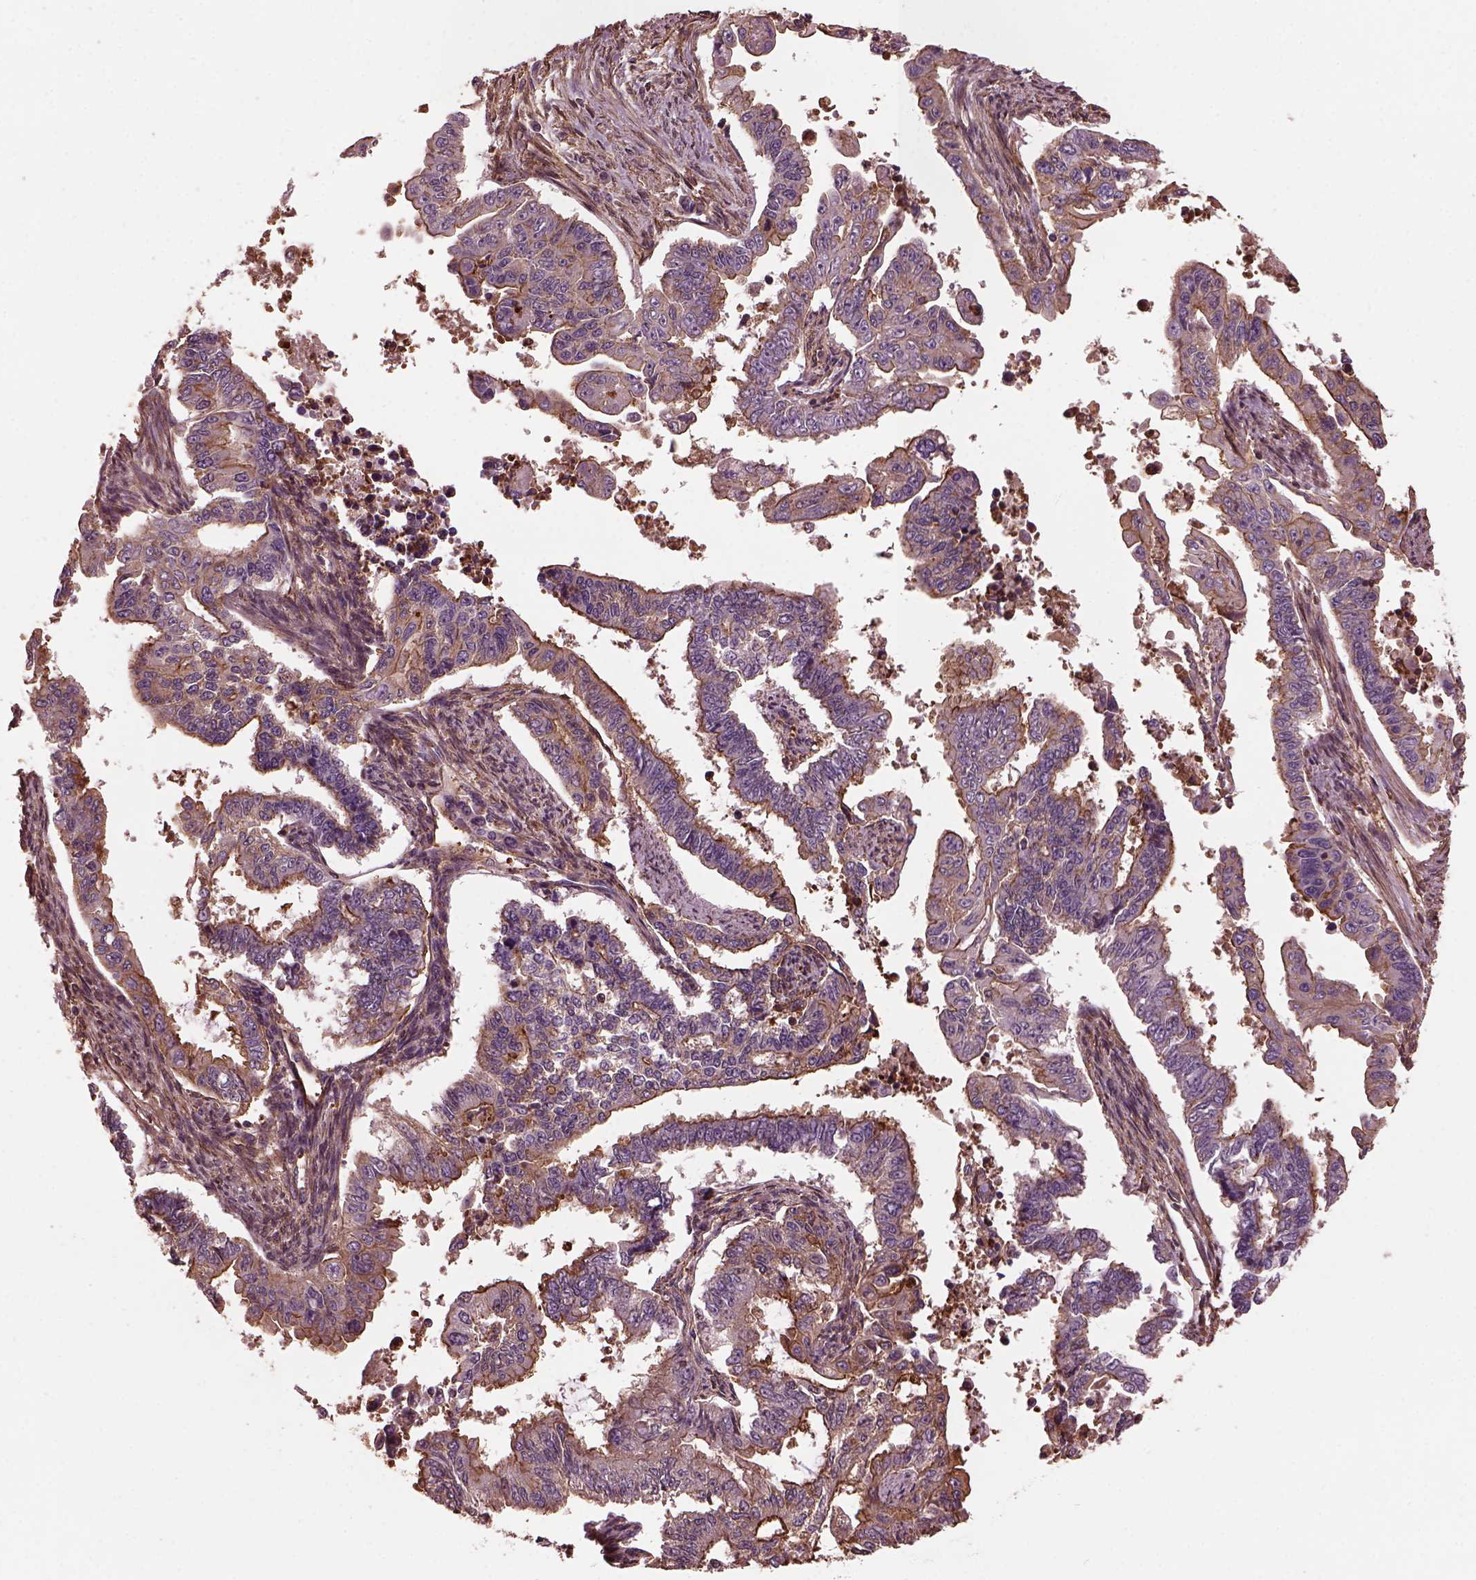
{"staining": {"intensity": "moderate", "quantity": "25%-75%", "location": "cytoplasmic/membranous"}, "tissue": "endometrial cancer", "cell_type": "Tumor cells", "image_type": "cancer", "snomed": [{"axis": "morphology", "description": "Adenocarcinoma, NOS"}, {"axis": "topography", "description": "Uterus"}], "caption": "Human endometrial adenocarcinoma stained with a brown dye exhibits moderate cytoplasmic/membranous positive expression in about 25%-75% of tumor cells.", "gene": "MYL6", "patient": {"sex": "female", "age": 59}}